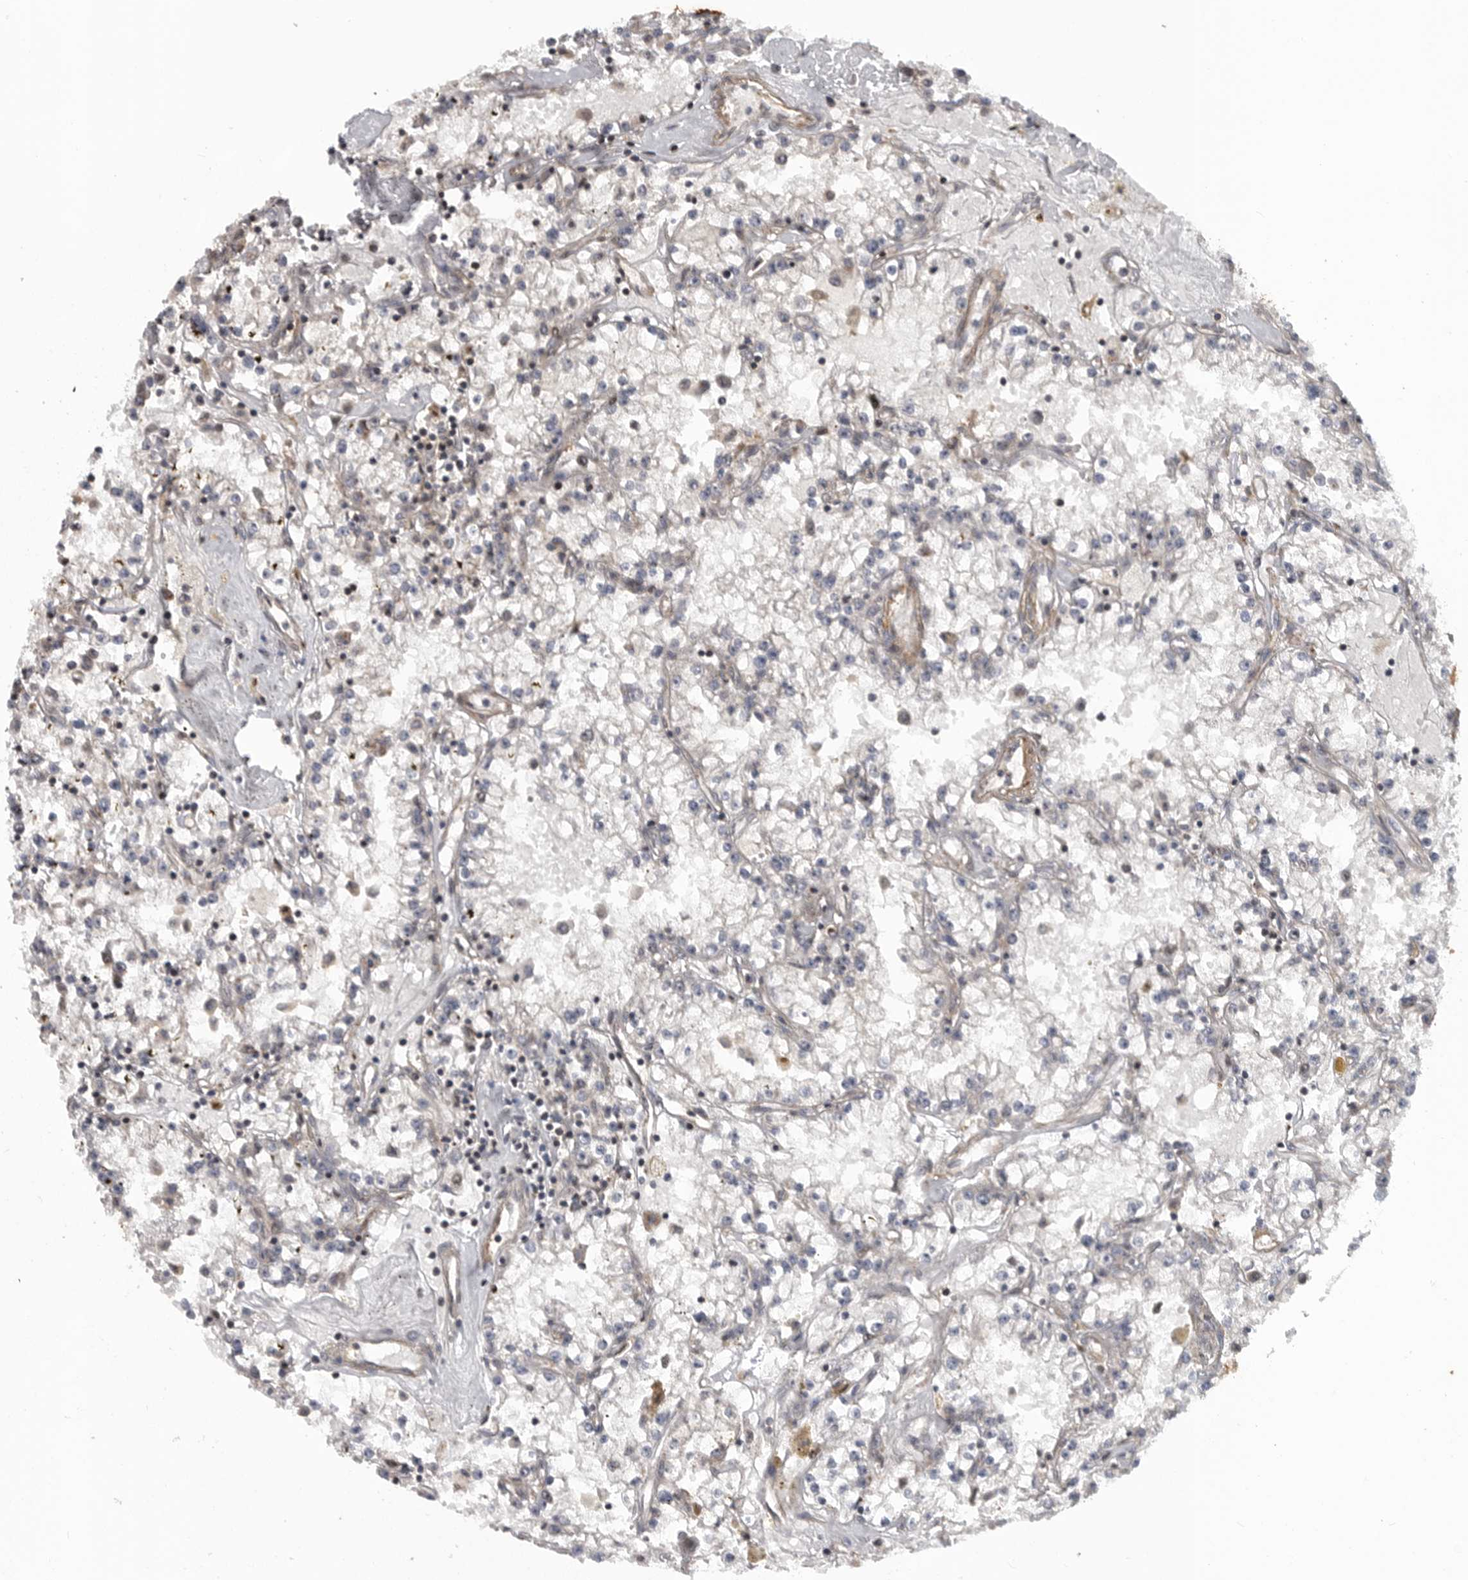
{"staining": {"intensity": "negative", "quantity": "none", "location": "none"}, "tissue": "renal cancer", "cell_type": "Tumor cells", "image_type": "cancer", "snomed": [{"axis": "morphology", "description": "Adenocarcinoma, NOS"}, {"axis": "topography", "description": "Kidney"}], "caption": "Immunohistochemical staining of human renal adenocarcinoma exhibits no significant expression in tumor cells.", "gene": "TMPRSS11F", "patient": {"sex": "male", "age": 56}}